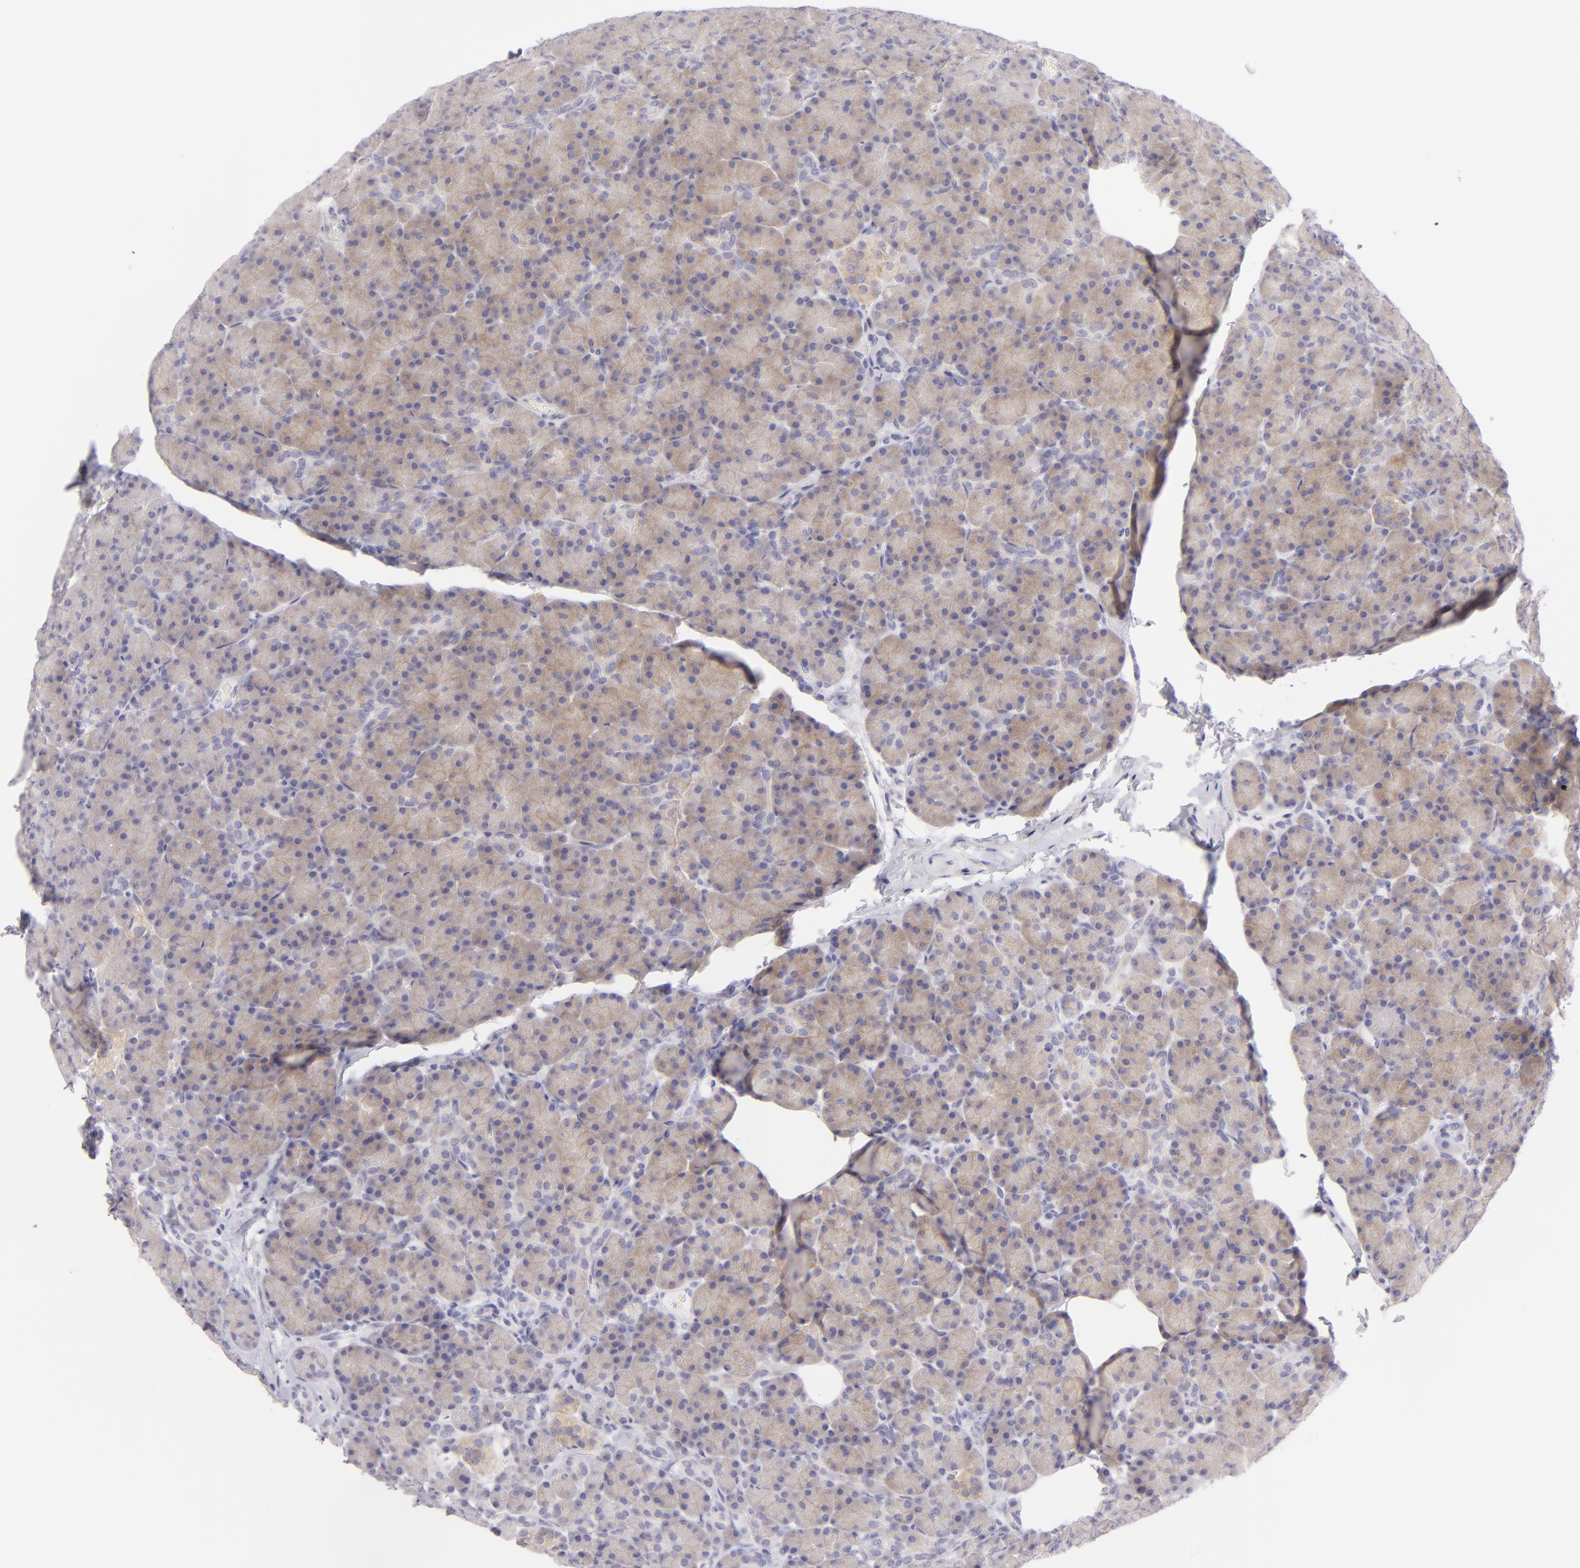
{"staining": {"intensity": "weak", "quantity": ">75%", "location": "cytoplasmic/membranous"}, "tissue": "pancreas", "cell_type": "Exocrine glandular cells", "image_type": "normal", "snomed": [{"axis": "morphology", "description": "Normal tissue, NOS"}, {"axis": "topography", "description": "Pancreas"}], "caption": "A low amount of weak cytoplasmic/membranous positivity is identified in about >75% of exocrine glandular cells in benign pancreas.", "gene": "DLG4", "patient": {"sex": "female", "age": 43}}